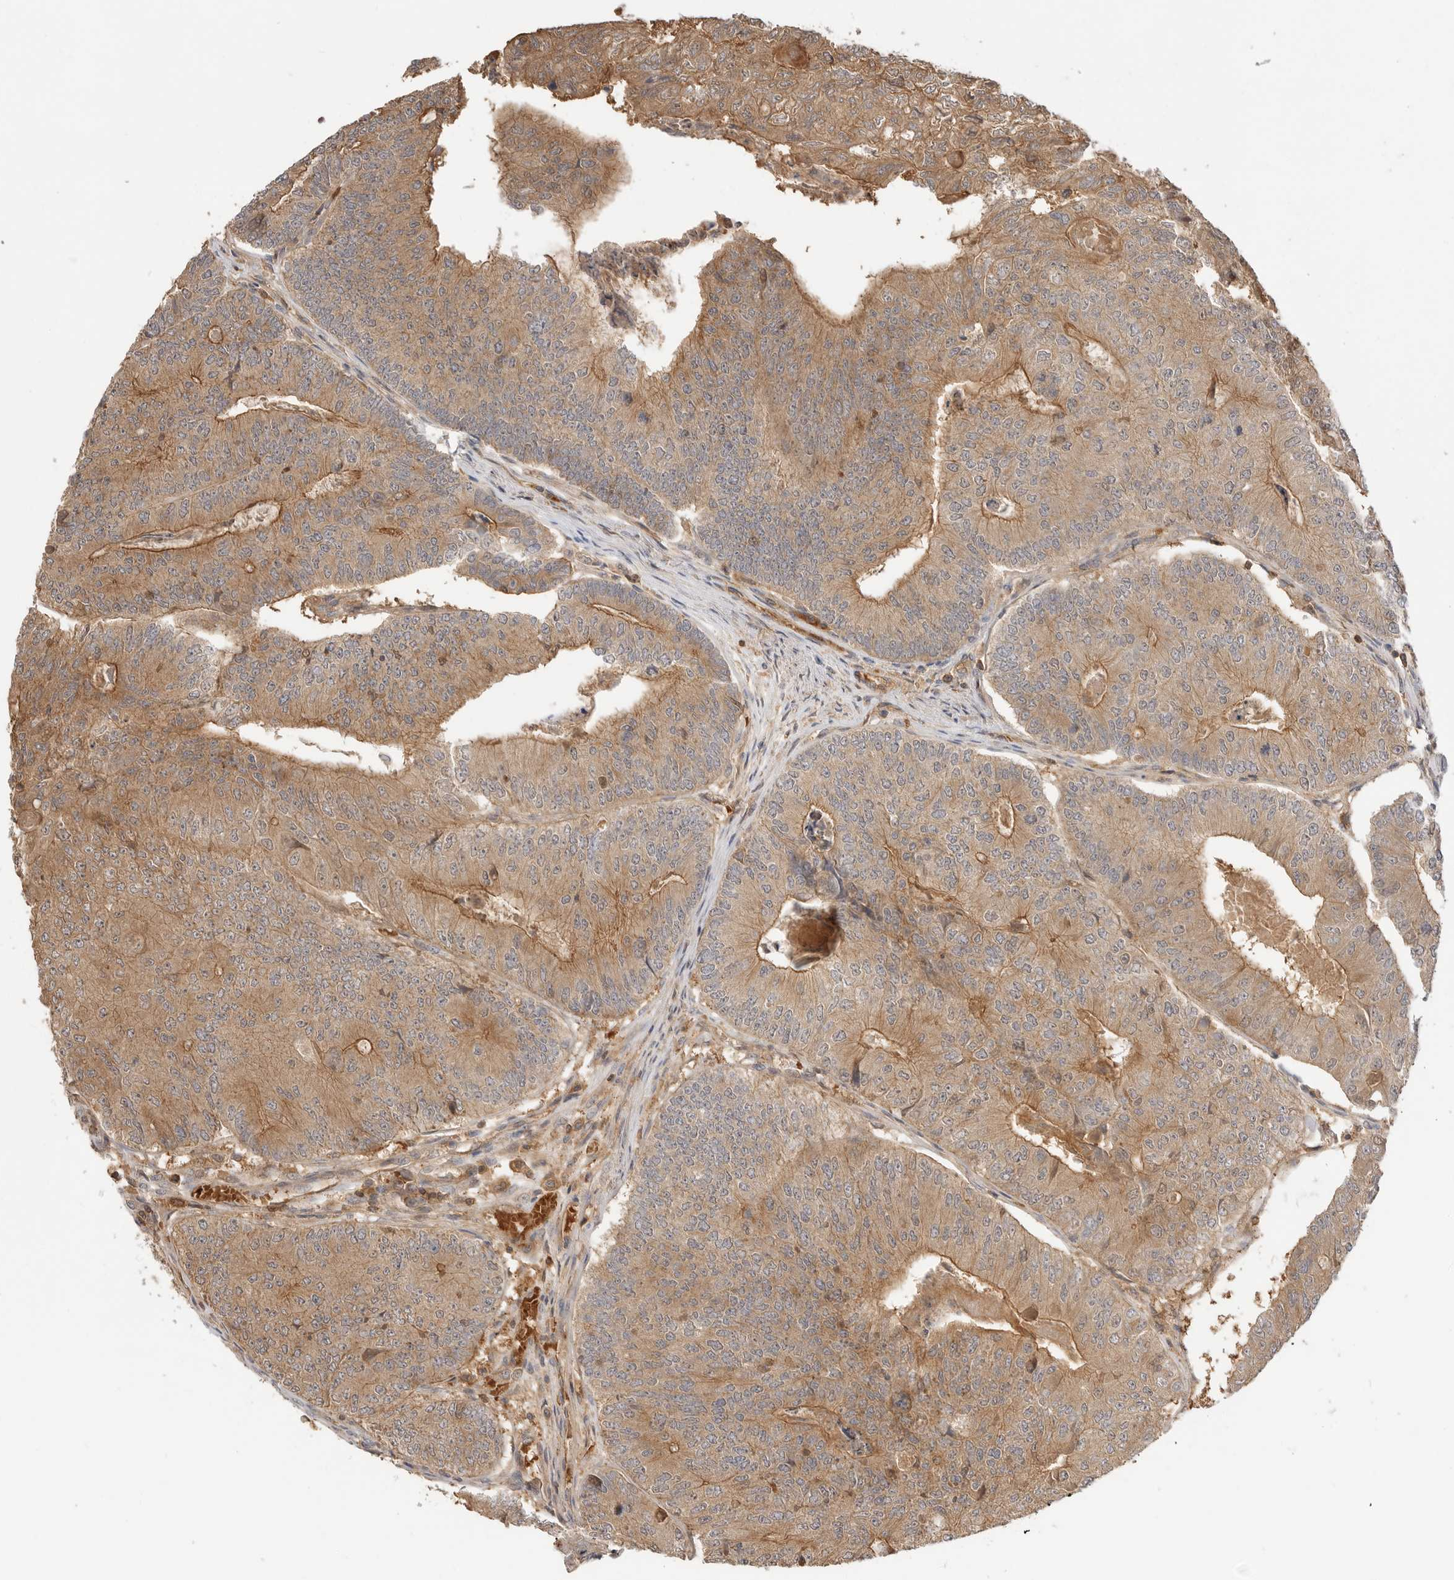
{"staining": {"intensity": "moderate", "quantity": ">75%", "location": "cytoplasmic/membranous"}, "tissue": "colorectal cancer", "cell_type": "Tumor cells", "image_type": "cancer", "snomed": [{"axis": "morphology", "description": "Adenocarcinoma, NOS"}, {"axis": "topography", "description": "Colon"}], "caption": "Protein expression analysis of adenocarcinoma (colorectal) displays moderate cytoplasmic/membranous positivity in approximately >75% of tumor cells. The staining was performed using DAB to visualize the protein expression in brown, while the nuclei were stained in blue with hematoxylin (Magnification: 20x).", "gene": "CLDN12", "patient": {"sex": "female", "age": 67}}